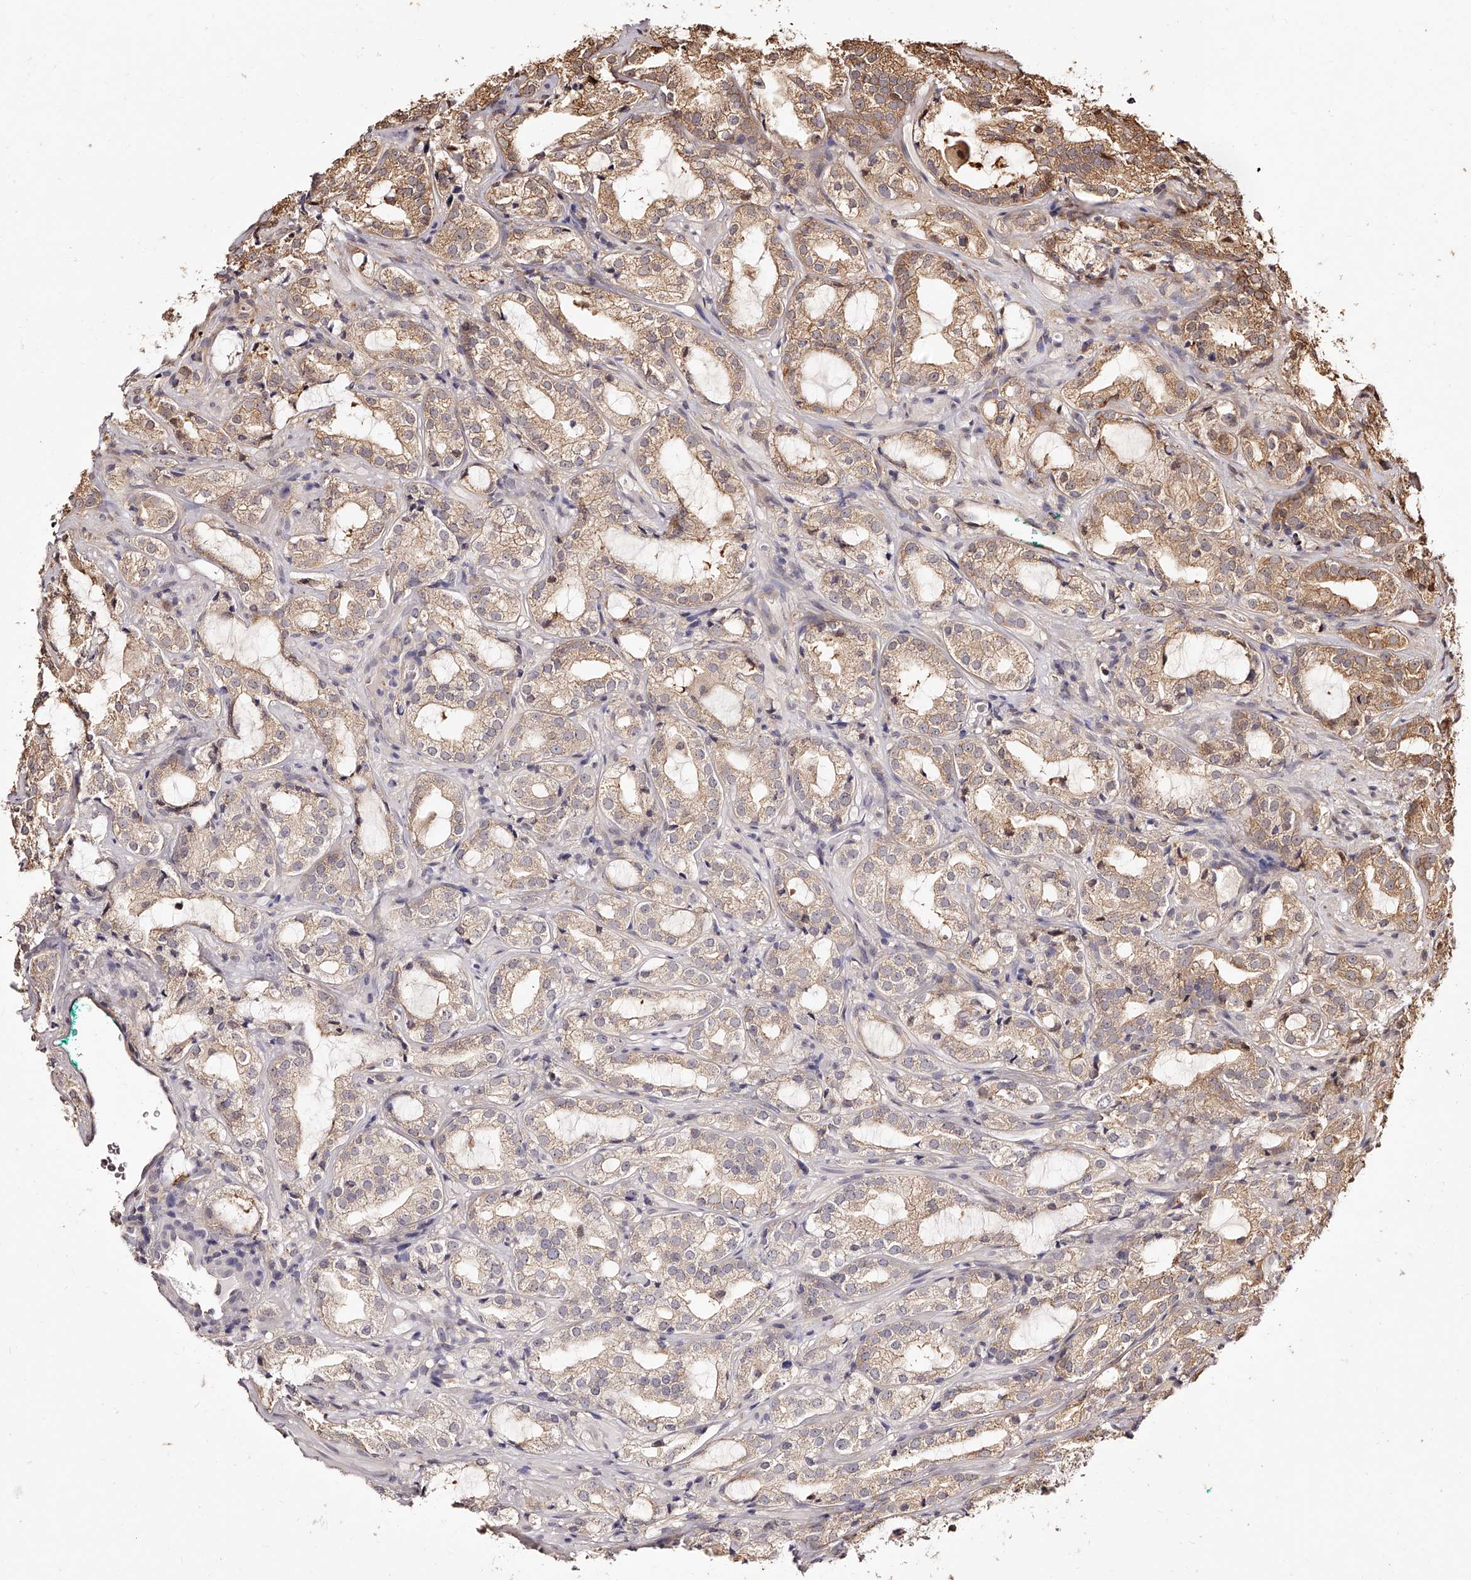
{"staining": {"intensity": "moderate", "quantity": ">75%", "location": "cytoplasmic/membranous"}, "tissue": "prostate cancer", "cell_type": "Tumor cells", "image_type": "cancer", "snomed": [{"axis": "morphology", "description": "Adenocarcinoma, High grade"}, {"axis": "topography", "description": "Prostate"}], "caption": "Approximately >75% of tumor cells in human prostate cancer (high-grade adenocarcinoma) show moderate cytoplasmic/membranous protein staining as visualized by brown immunohistochemical staining.", "gene": "ZNF582", "patient": {"sex": "male", "age": 64}}